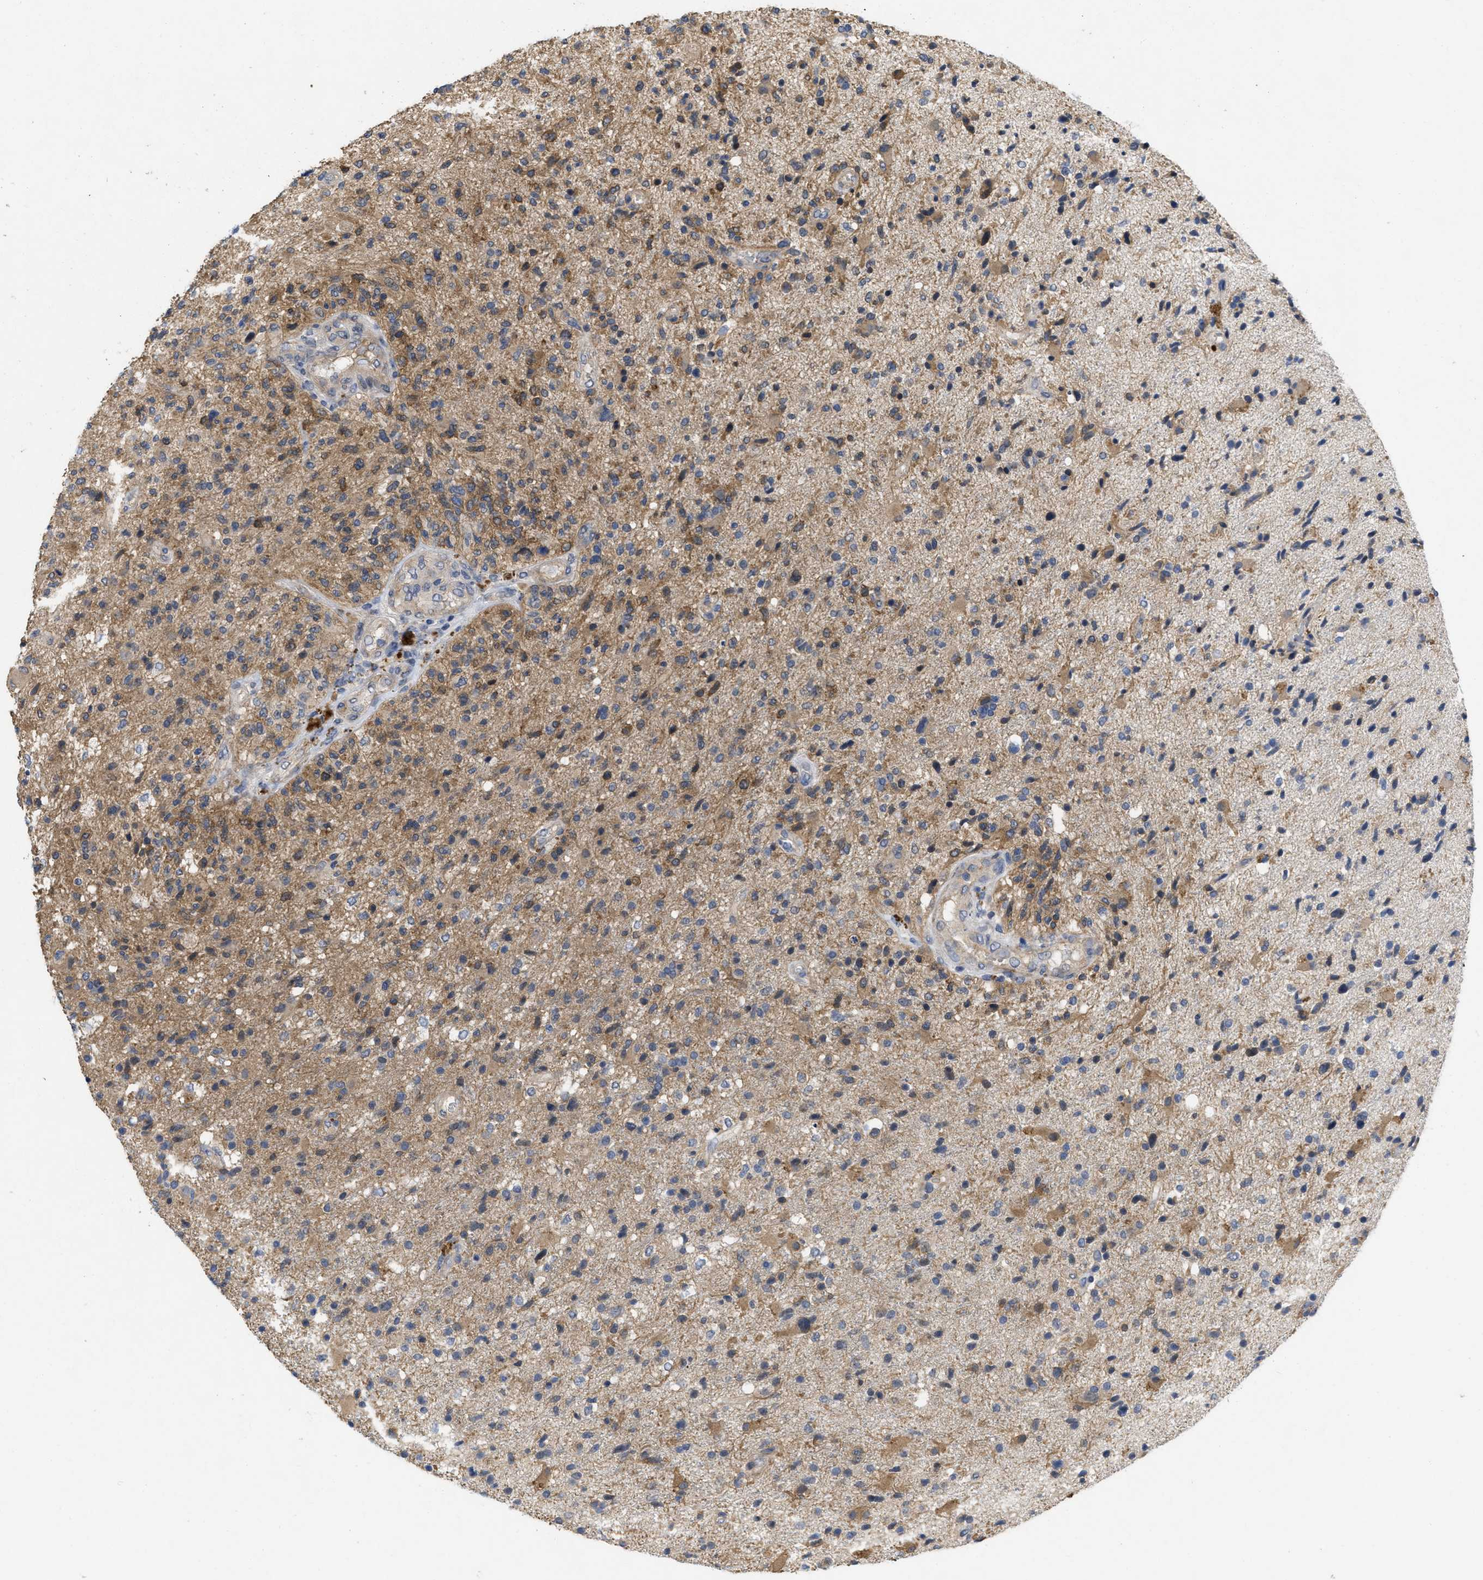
{"staining": {"intensity": "moderate", "quantity": "25%-75%", "location": "cytoplasmic/membranous"}, "tissue": "glioma", "cell_type": "Tumor cells", "image_type": "cancer", "snomed": [{"axis": "morphology", "description": "Glioma, malignant, High grade"}, {"axis": "topography", "description": "Brain"}], "caption": "Malignant glioma (high-grade) tissue exhibits moderate cytoplasmic/membranous positivity in about 25%-75% of tumor cells, visualized by immunohistochemistry. The protein of interest is stained brown, and the nuclei are stained in blue (DAB (3,3'-diaminobenzidine) IHC with brightfield microscopy, high magnification).", "gene": "ARHGEF26", "patient": {"sex": "male", "age": 72}}